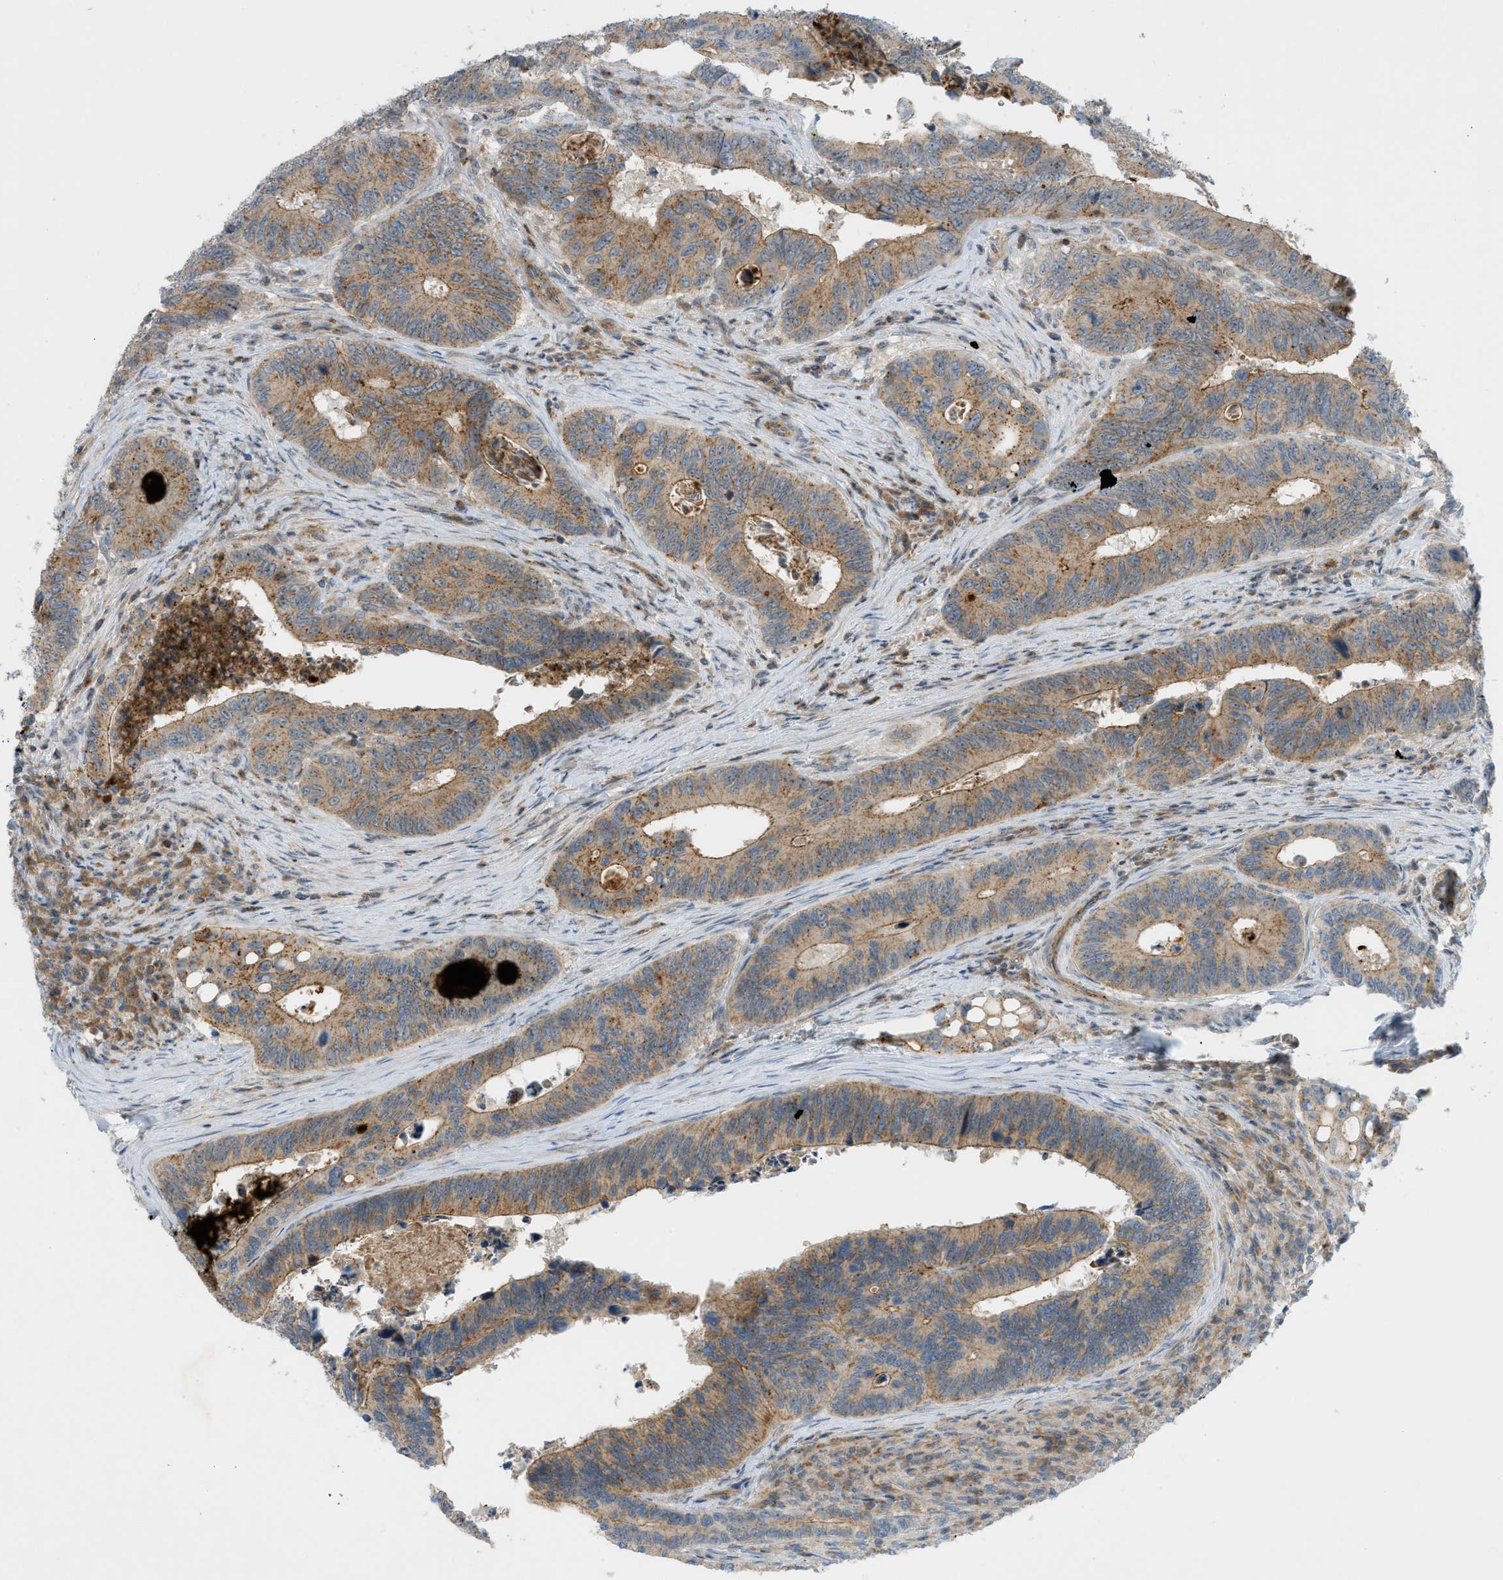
{"staining": {"intensity": "moderate", "quantity": ">75%", "location": "cytoplasmic/membranous"}, "tissue": "colorectal cancer", "cell_type": "Tumor cells", "image_type": "cancer", "snomed": [{"axis": "morphology", "description": "Inflammation, NOS"}, {"axis": "morphology", "description": "Adenocarcinoma, NOS"}, {"axis": "topography", "description": "Colon"}], "caption": "Protein analysis of colorectal adenocarcinoma tissue reveals moderate cytoplasmic/membranous expression in about >75% of tumor cells.", "gene": "GRK6", "patient": {"sex": "male", "age": 72}}